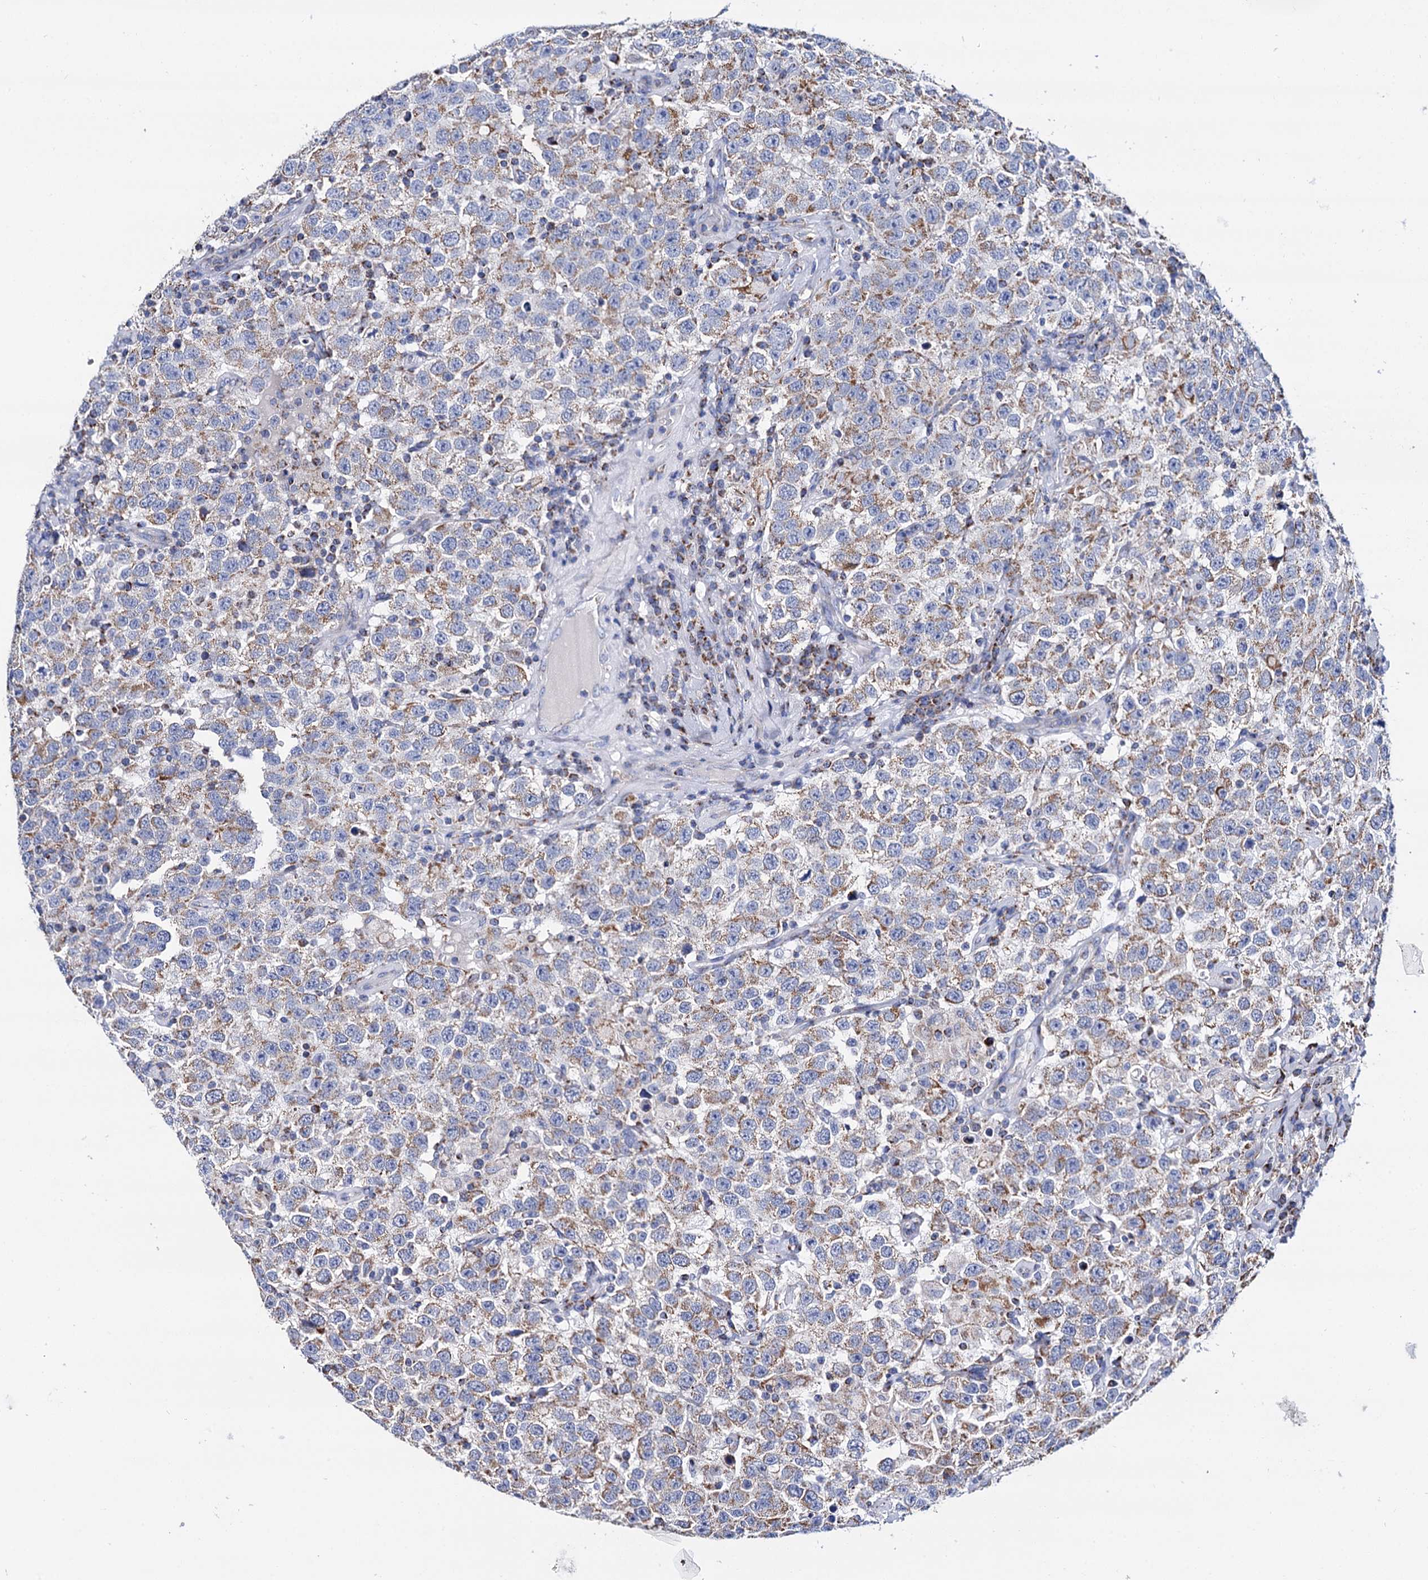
{"staining": {"intensity": "moderate", "quantity": "25%-75%", "location": "cytoplasmic/membranous"}, "tissue": "testis cancer", "cell_type": "Tumor cells", "image_type": "cancer", "snomed": [{"axis": "morphology", "description": "Seminoma, NOS"}, {"axis": "topography", "description": "Testis"}], "caption": "The image shows staining of seminoma (testis), revealing moderate cytoplasmic/membranous protein staining (brown color) within tumor cells. The staining is performed using DAB (3,3'-diaminobenzidine) brown chromogen to label protein expression. The nuclei are counter-stained blue using hematoxylin.", "gene": "UBASH3B", "patient": {"sex": "male", "age": 41}}